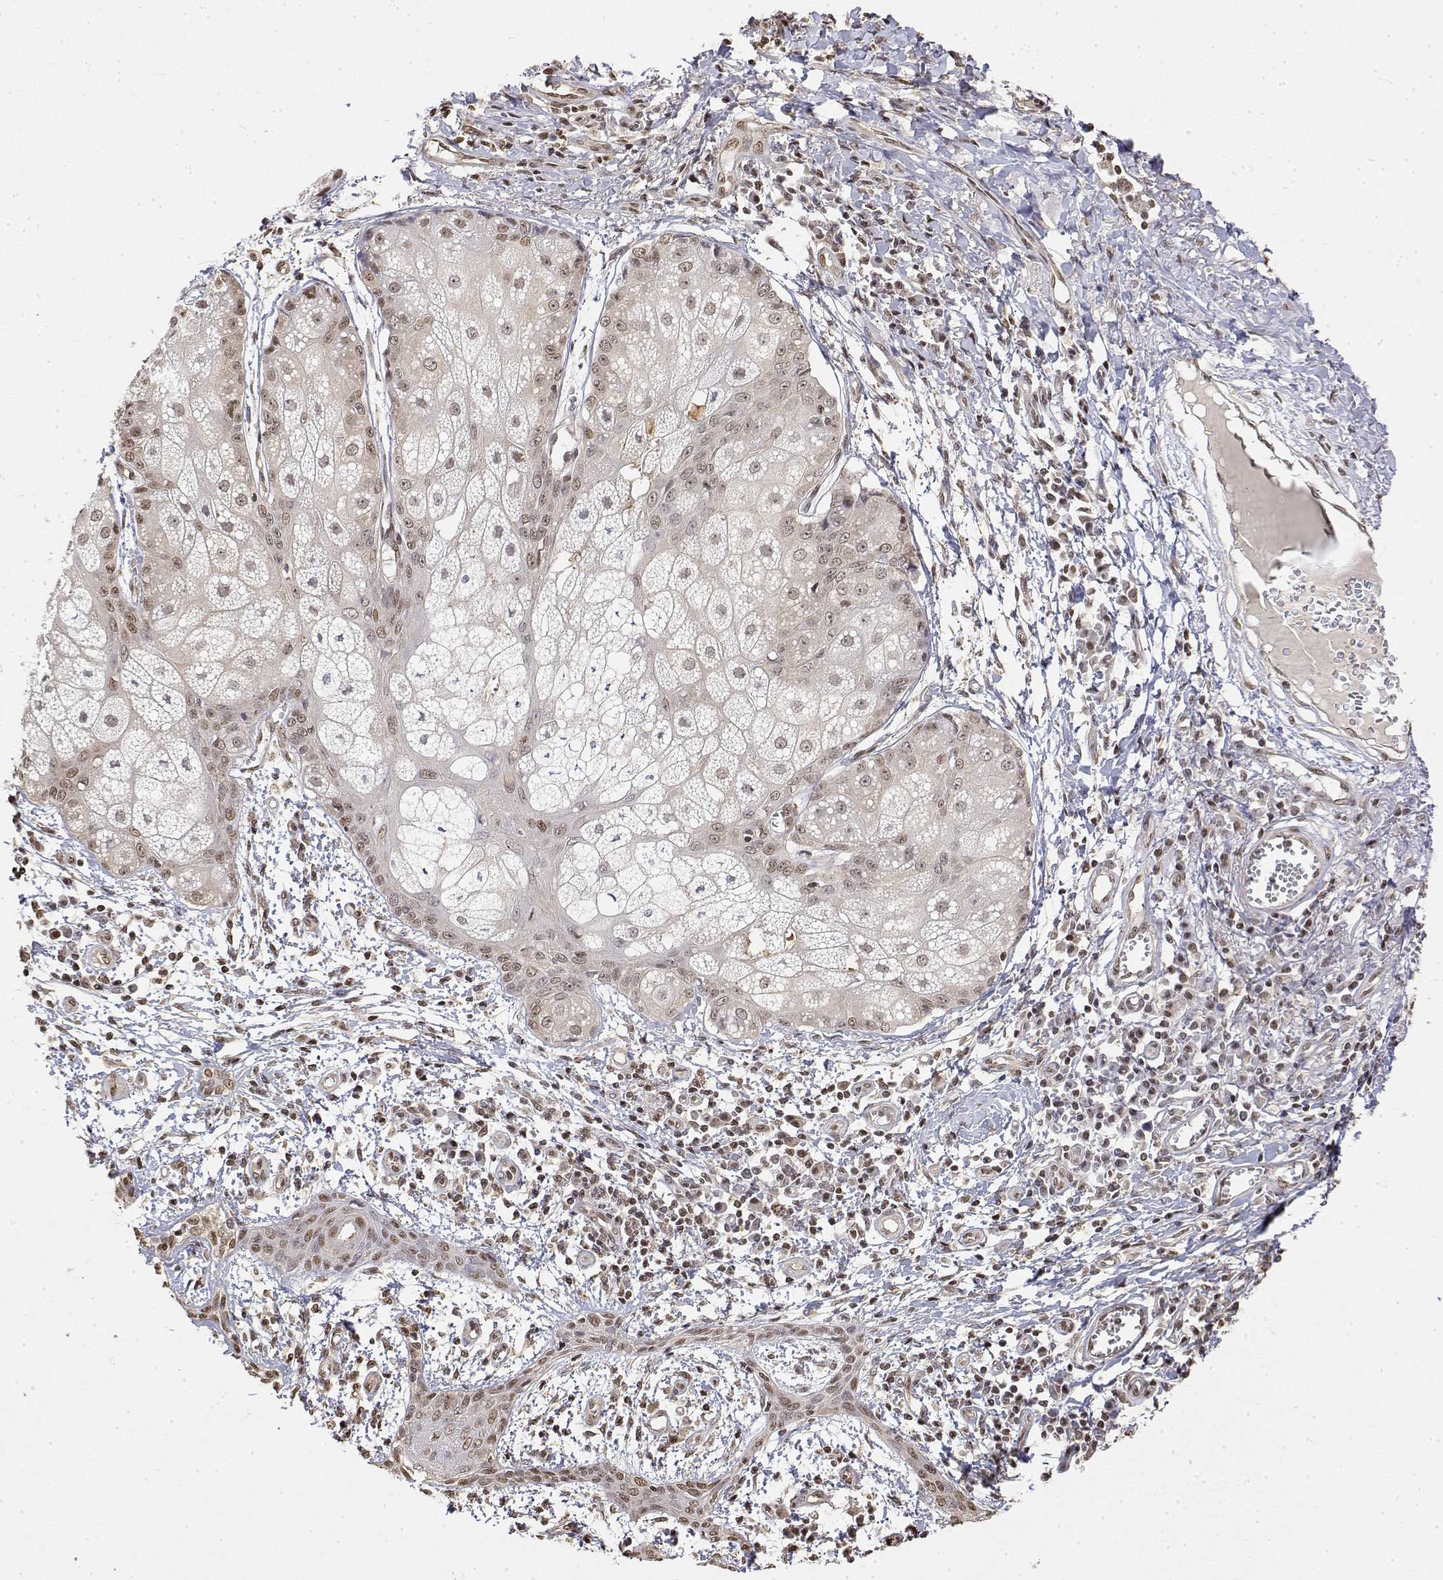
{"staining": {"intensity": "moderate", "quantity": ">75%", "location": "nuclear"}, "tissue": "melanoma", "cell_type": "Tumor cells", "image_type": "cancer", "snomed": [{"axis": "morphology", "description": "Malignant melanoma, NOS"}, {"axis": "topography", "description": "Skin"}], "caption": "Melanoma stained with a brown dye demonstrates moderate nuclear positive expression in approximately >75% of tumor cells.", "gene": "TPI1", "patient": {"sex": "female", "age": 66}}